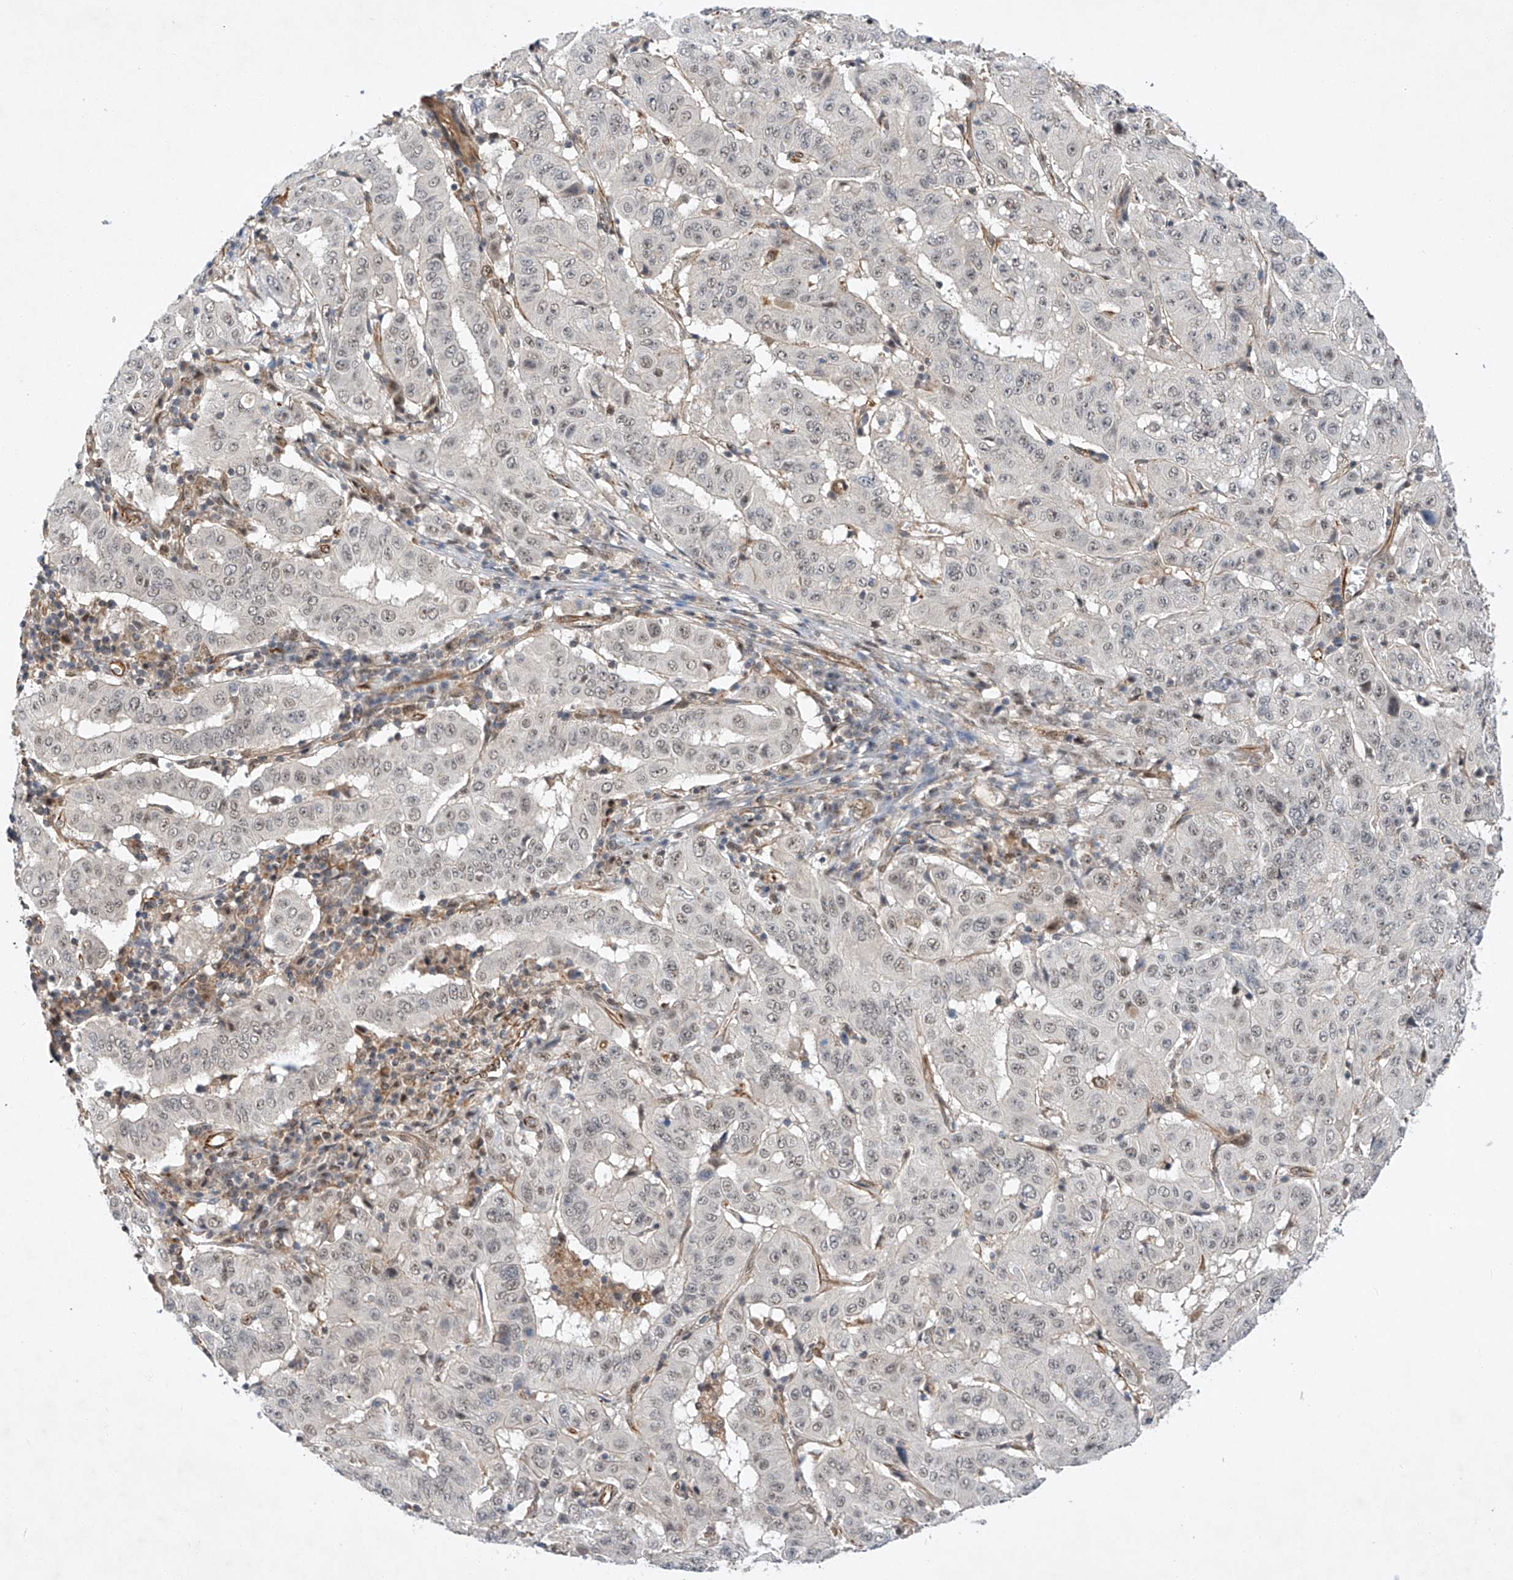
{"staining": {"intensity": "weak", "quantity": "<25%", "location": "nuclear"}, "tissue": "pancreatic cancer", "cell_type": "Tumor cells", "image_type": "cancer", "snomed": [{"axis": "morphology", "description": "Adenocarcinoma, NOS"}, {"axis": "topography", "description": "Pancreas"}], "caption": "Pancreatic cancer (adenocarcinoma) stained for a protein using immunohistochemistry (IHC) reveals no staining tumor cells.", "gene": "AMD1", "patient": {"sex": "male", "age": 63}}